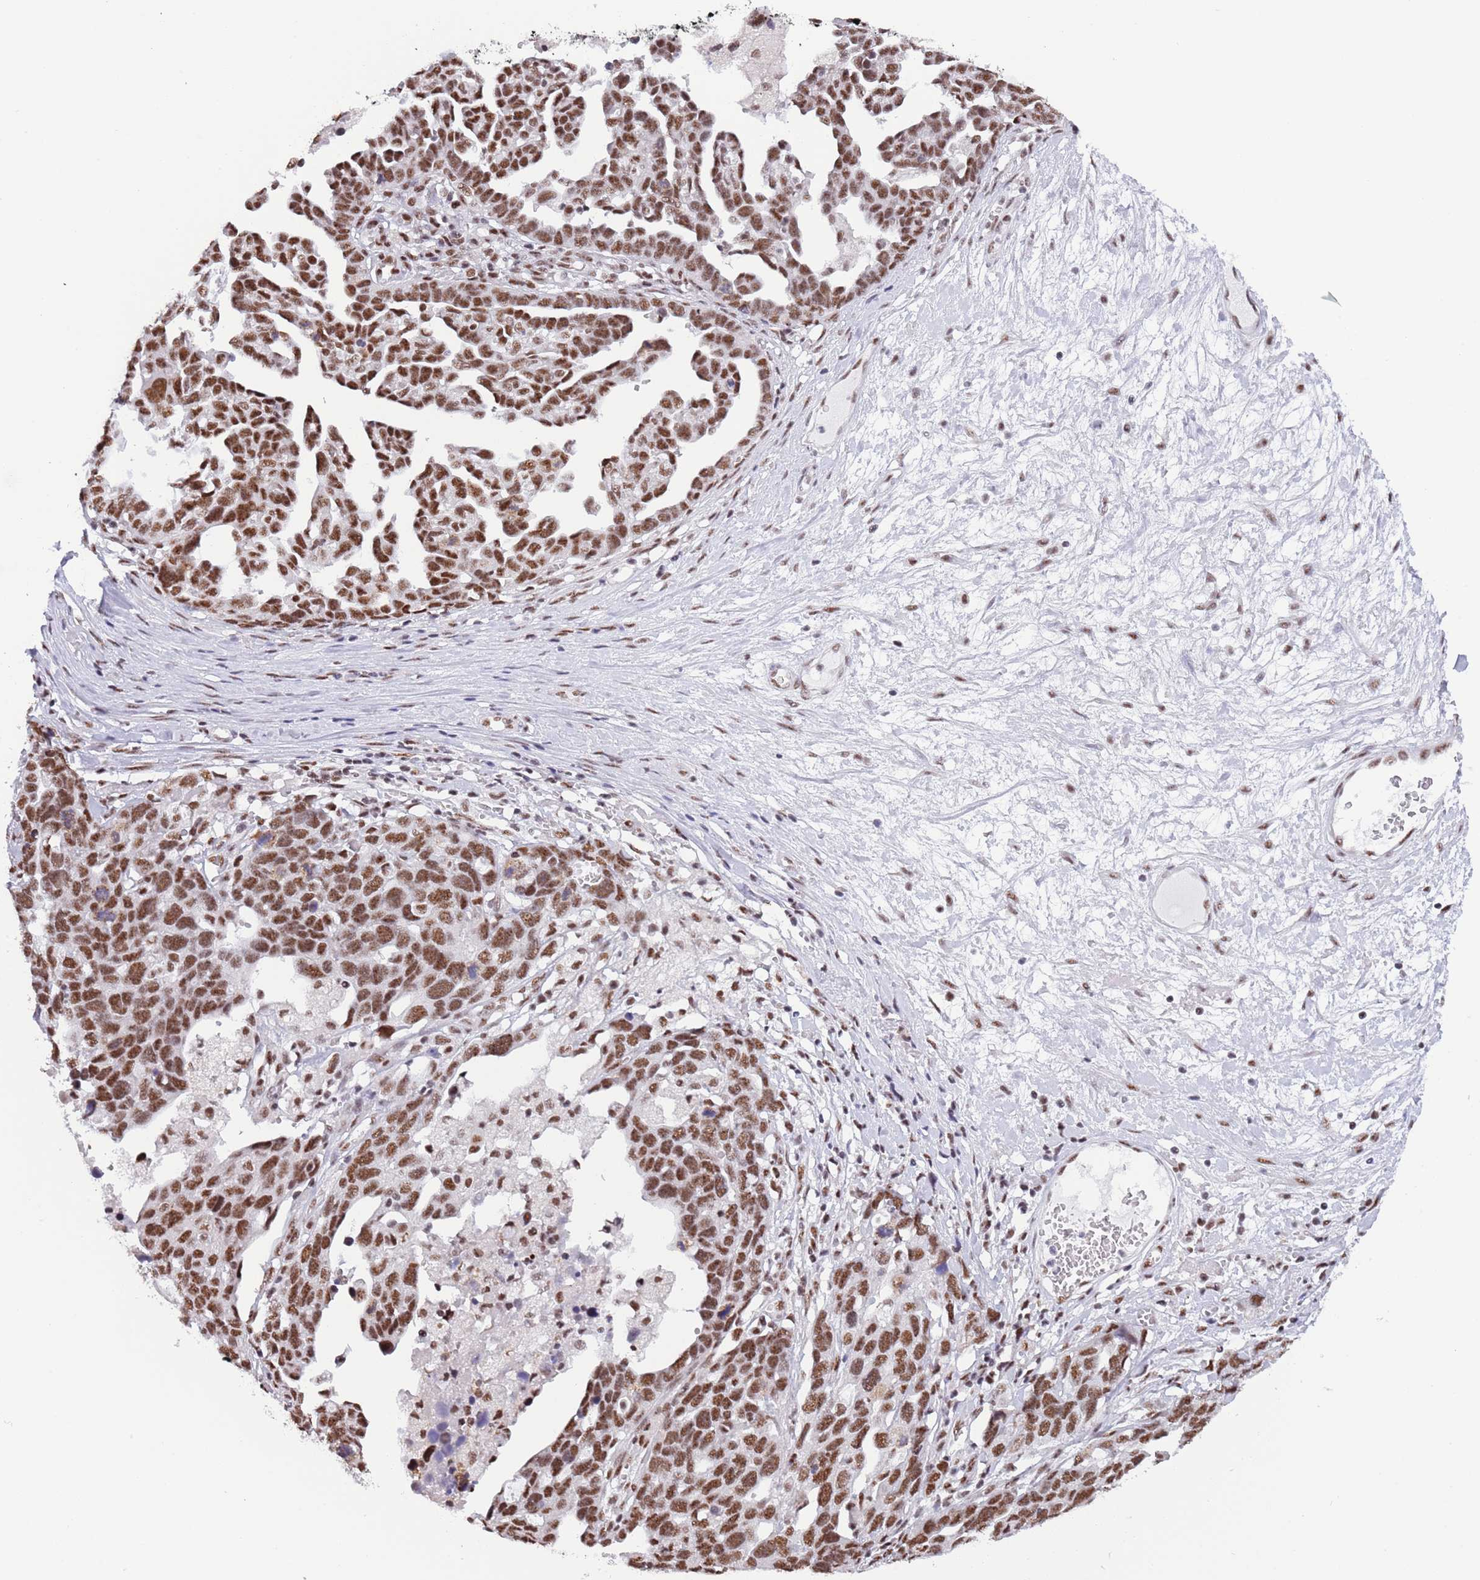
{"staining": {"intensity": "moderate", "quantity": ">75%", "location": "nuclear"}, "tissue": "ovarian cancer", "cell_type": "Tumor cells", "image_type": "cancer", "snomed": [{"axis": "morphology", "description": "Cystadenocarcinoma, serous, NOS"}, {"axis": "topography", "description": "Ovary"}], "caption": "Moderate nuclear positivity is identified in approximately >75% of tumor cells in serous cystadenocarcinoma (ovarian). Nuclei are stained in blue.", "gene": "SF3A2", "patient": {"sex": "female", "age": 54}}